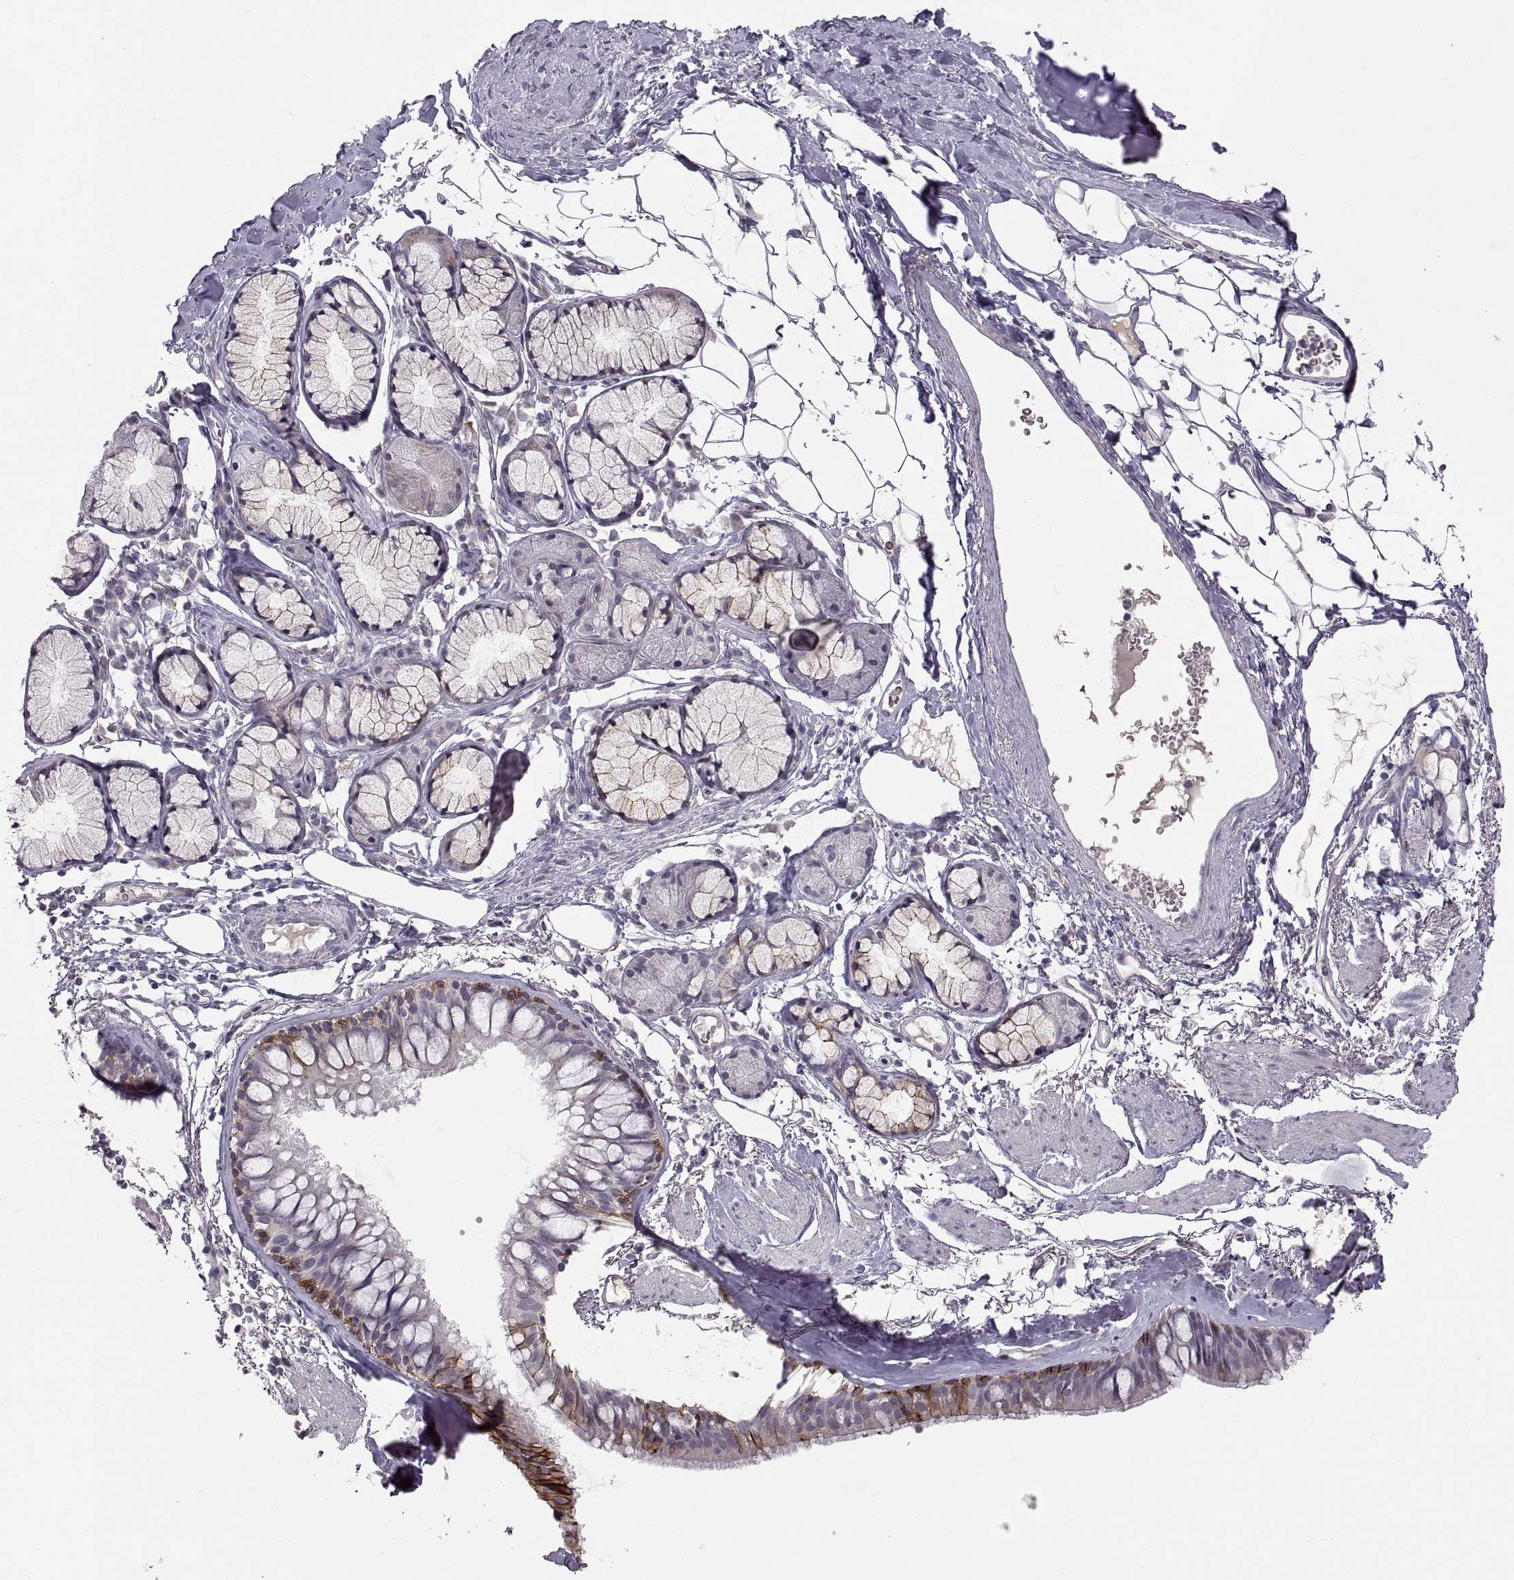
{"staining": {"intensity": "moderate", "quantity": "<25%", "location": "cytoplasmic/membranous"}, "tissue": "bronchus", "cell_type": "Respiratory epithelial cells", "image_type": "normal", "snomed": [{"axis": "morphology", "description": "Normal tissue, NOS"}, {"axis": "morphology", "description": "Squamous cell carcinoma, NOS"}, {"axis": "topography", "description": "Cartilage tissue"}, {"axis": "topography", "description": "Bronchus"}], "caption": "Immunohistochemistry (IHC) staining of unremarkable bronchus, which exhibits low levels of moderate cytoplasmic/membranous expression in approximately <25% of respiratory epithelial cells indicating moderate cytoplasmic/membranous protein staining. The staining was performed using DAB (3,3'-diaminobenzidine) (brown) for protein detection and nuclei were counterstained in hematoxylin (blue).", "gene": "CDH2", "patient": {"sex": "male", "age": 72}}